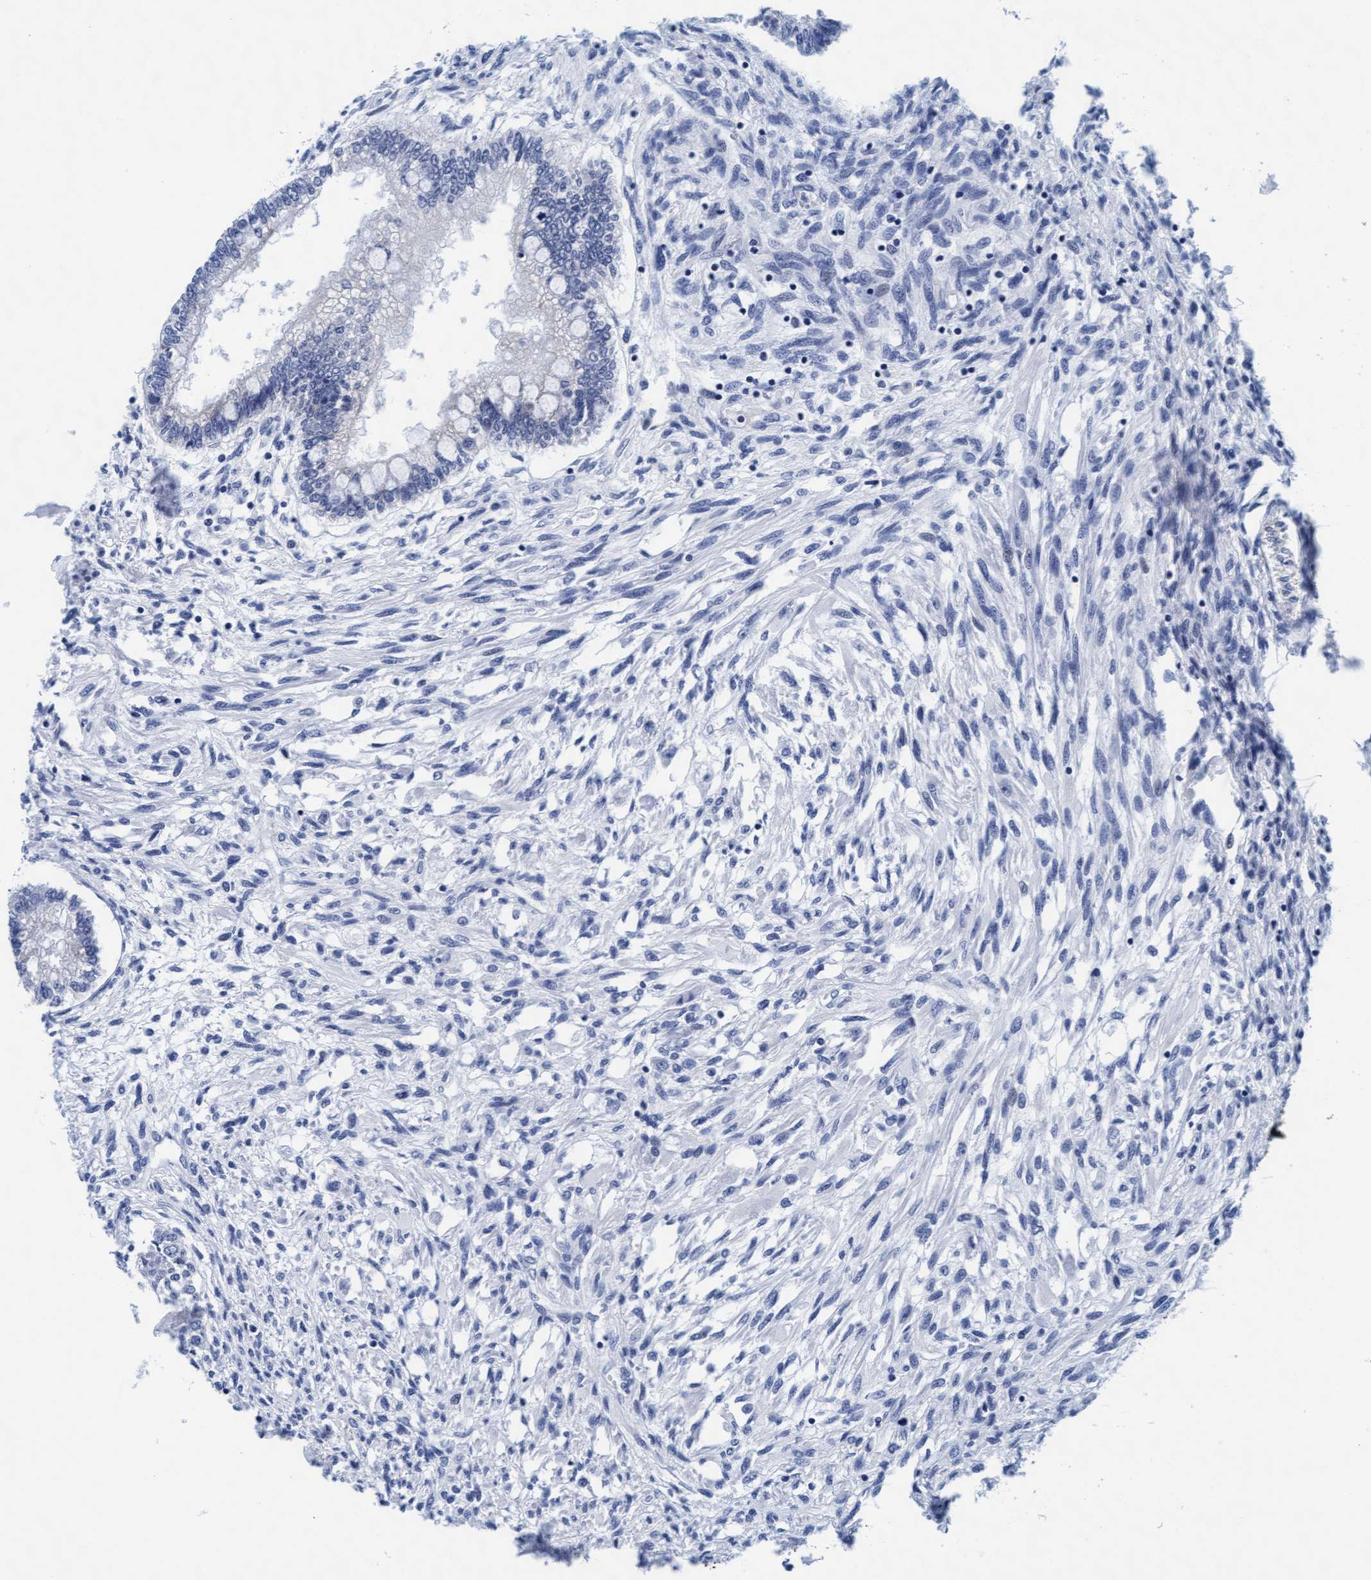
{"staining": {"intensity": "negative", "quantity": "none", "location": "none"}, "tissue": "testis cancer", "cell_type": "Tumor cells", "image_type": "cancer", "snomed": [{"axis": "morphology", "description": "Seminoma, NOS"}, {"axis": "topography", "description": "Testis"}], "caption": "This is an immunohistochemistry image of human testis seminoma. There is no expression in tumor cells.", "gene": "ARSG", "patient": {"sex": "male", "age": 28}}